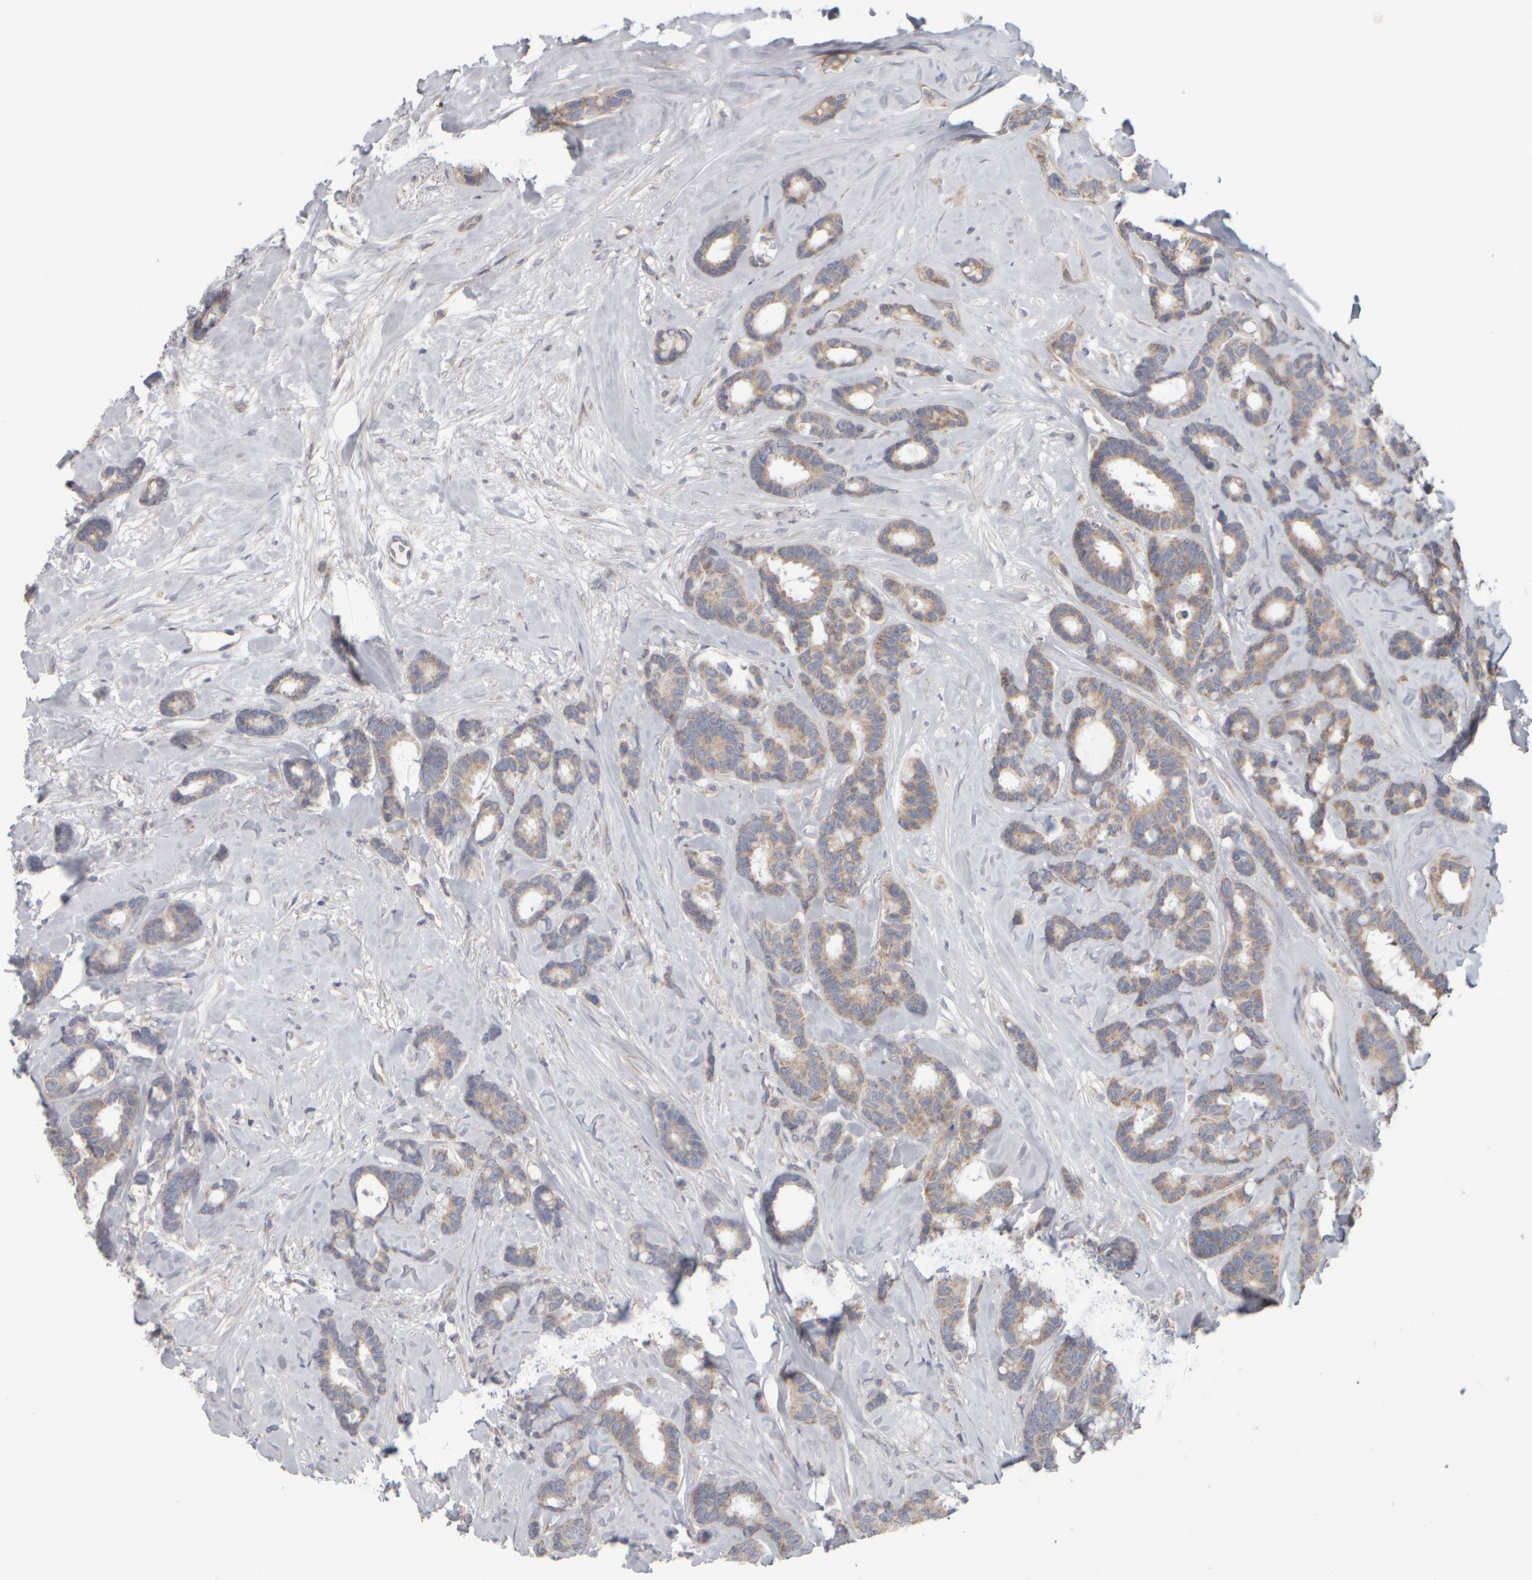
{"staining": {"intensity": "weak", "quantity": ">75%", "location": "cytoplasmic/membranous"}, "tissue": "breast cancer", "cell_type": "Tumor cells", "image_type": "cancer", "snomed": [{"axis": "morphology", "description": "Duct carcinoma"}, {"axis": "topography", "description": "Breast"}], "caption": "IHC micrograph of human infiltrating ductal carcinoma (breast) stained for a protein (brown), which demonstrates low levels of weak cytoplasmic/membranous expression in about >75% of tumor cells.", "gene": "SCO1", "patient": {"sex": "female", "age": 87}}